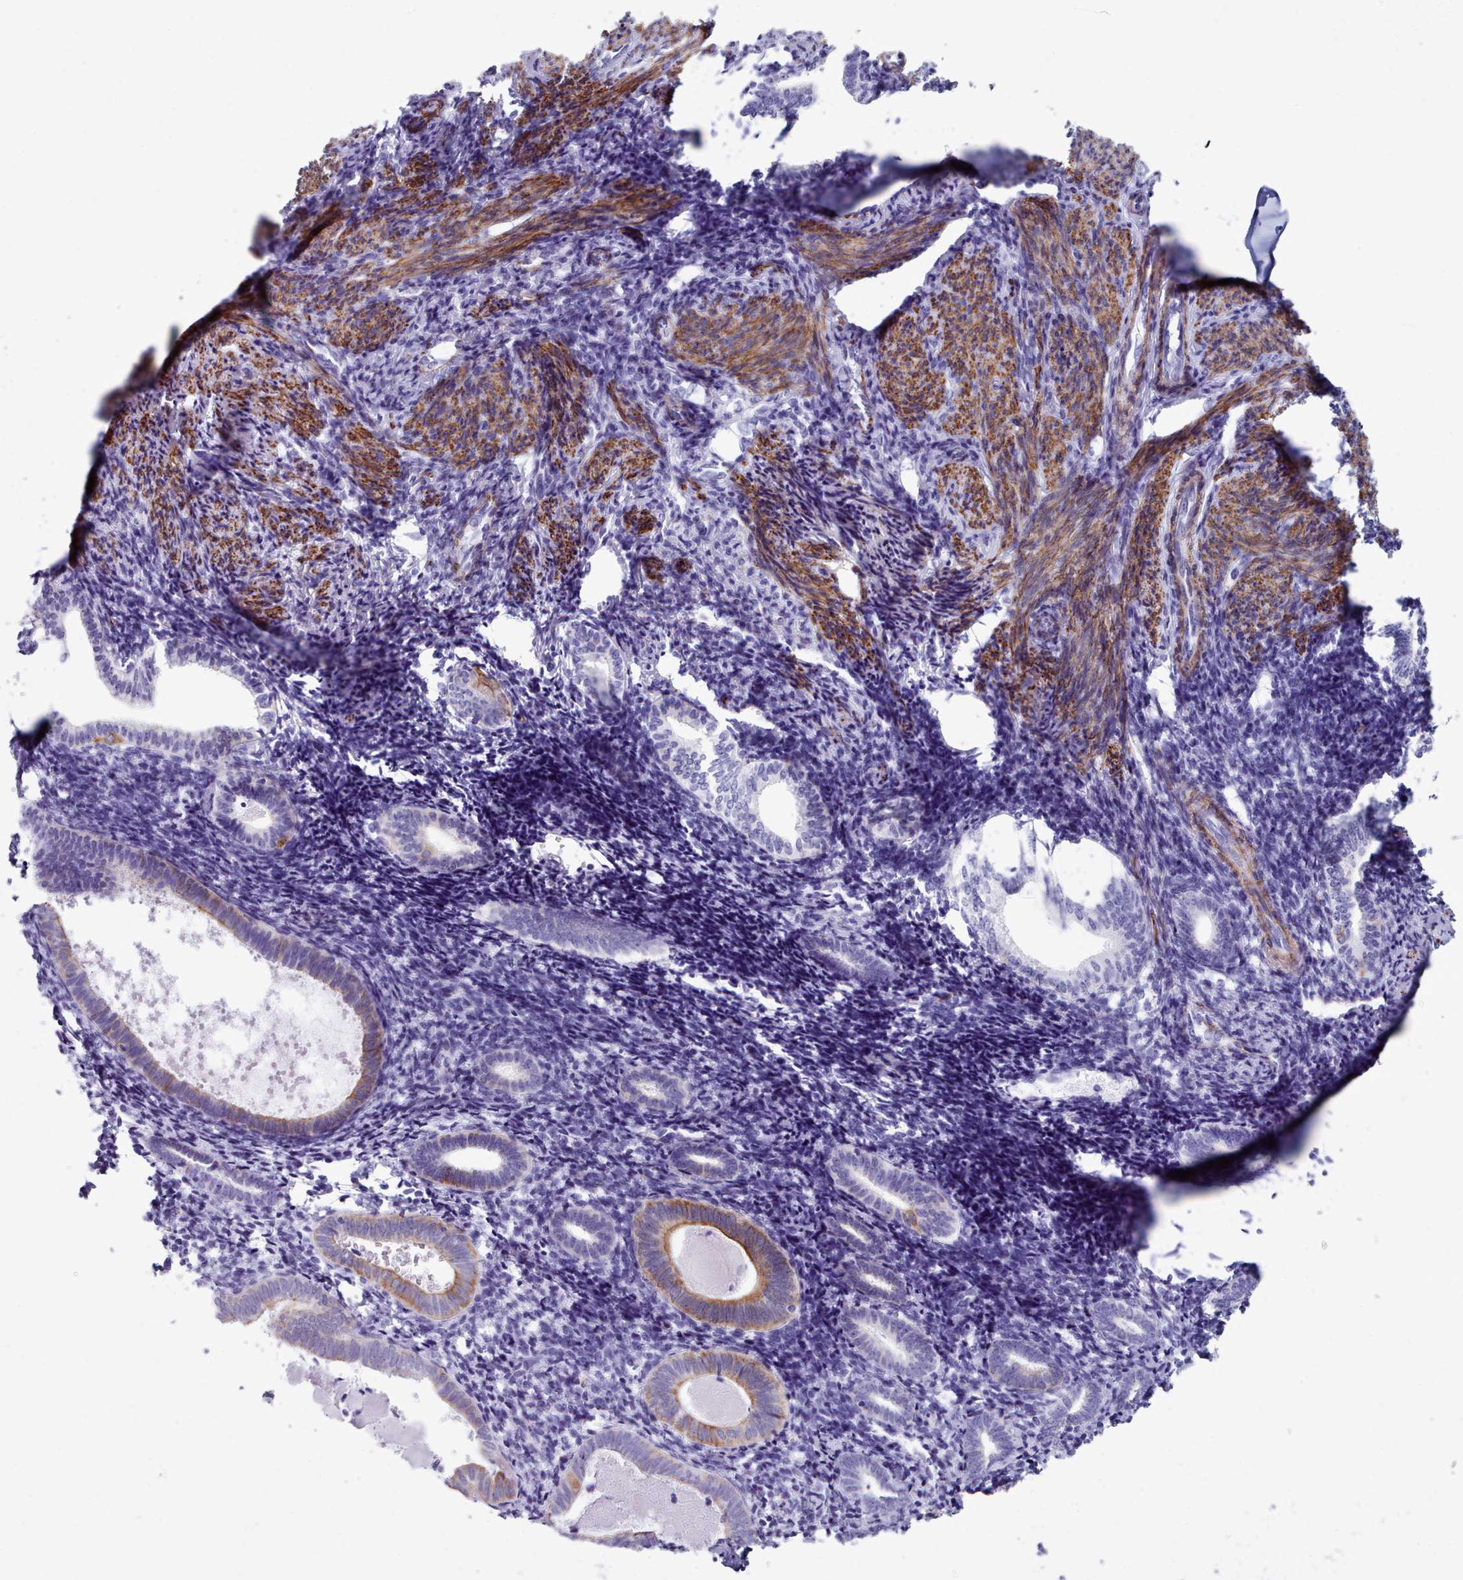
{"staining": {"intensity": "negative", "quantity": "none", "location": "none"}, "tissue": "endometrium", "cell_type": "Cells in endometrial stroma", "image_type": "normal", "snomed": [{"axis": "morphology", "description": "Normal tissue, NOS"}, {"axis": "topography", "description": "Endometrium"}], "caption": "This micrograph is of benign endometrium stained with immunohistochemistry (IHC) to label a protein in brown with the nuclei are counter-stained blue. There is no staining in cells in endometrial stroma. Nuclei are stained in blue.", "gene": "FPGS", "patient": {"sex": "female", "age": 54}}